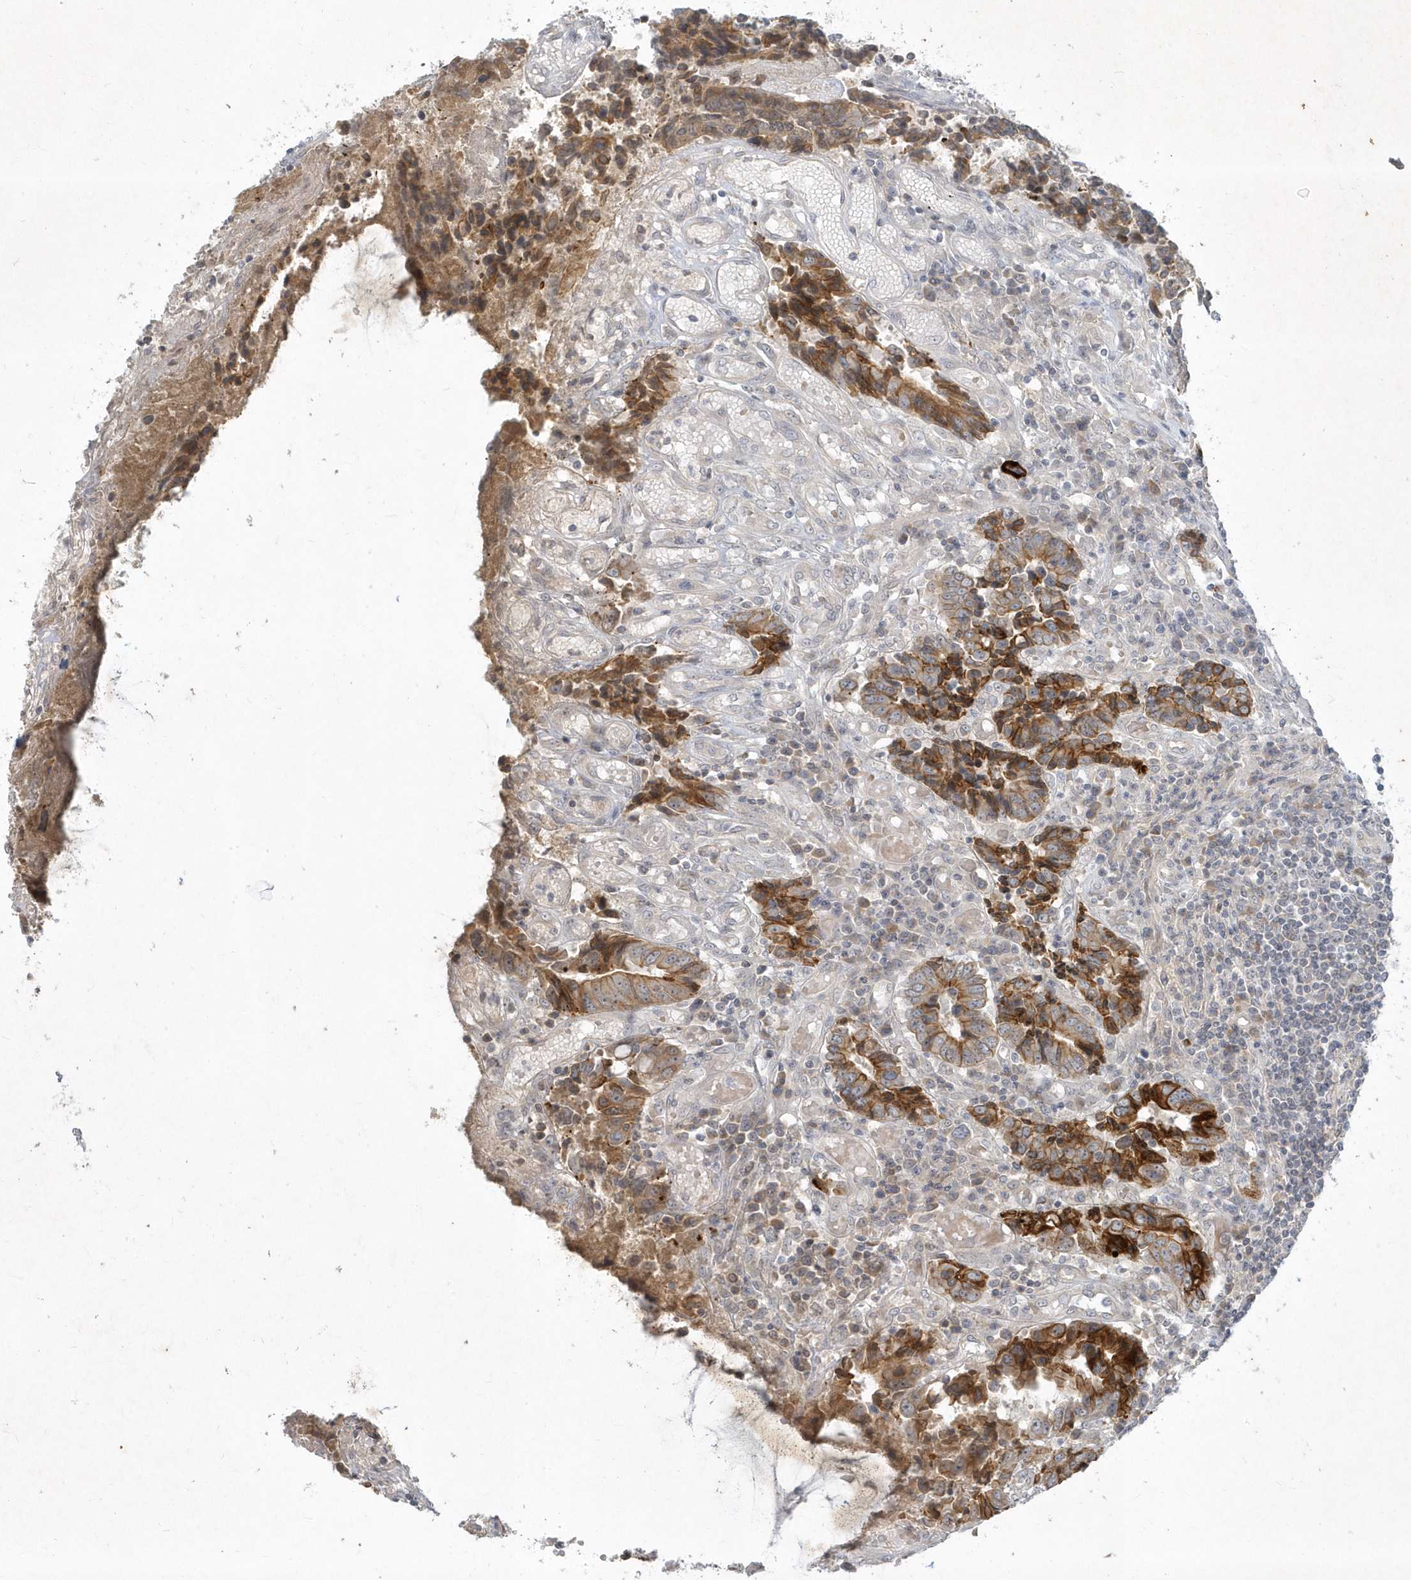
{"staining": {"intensity": "moderate", "quantity": ">75%", "location": "cytoplasmic/membranous"}, "tissue": "colorectal cancer", "cell_type": "Tumor cells", "image_type": "cancer", "snomed": [{"axis": "morphology", "description": "Adenocarcinoma, NOS"}, {"axis": "topography", "description": "Rectum"}], "caption": "Protein staining of colorectal cancer tissue shows moderate cytoplasmic/membranous positivity in approximately >75% of tumor cells. (DAB (3,3'-diaminobenzidine) IHC, brown staining for protein, blue staining for nuclei).", "gene": "BOD1", "patient": {"sex": "male", "age": 84}}